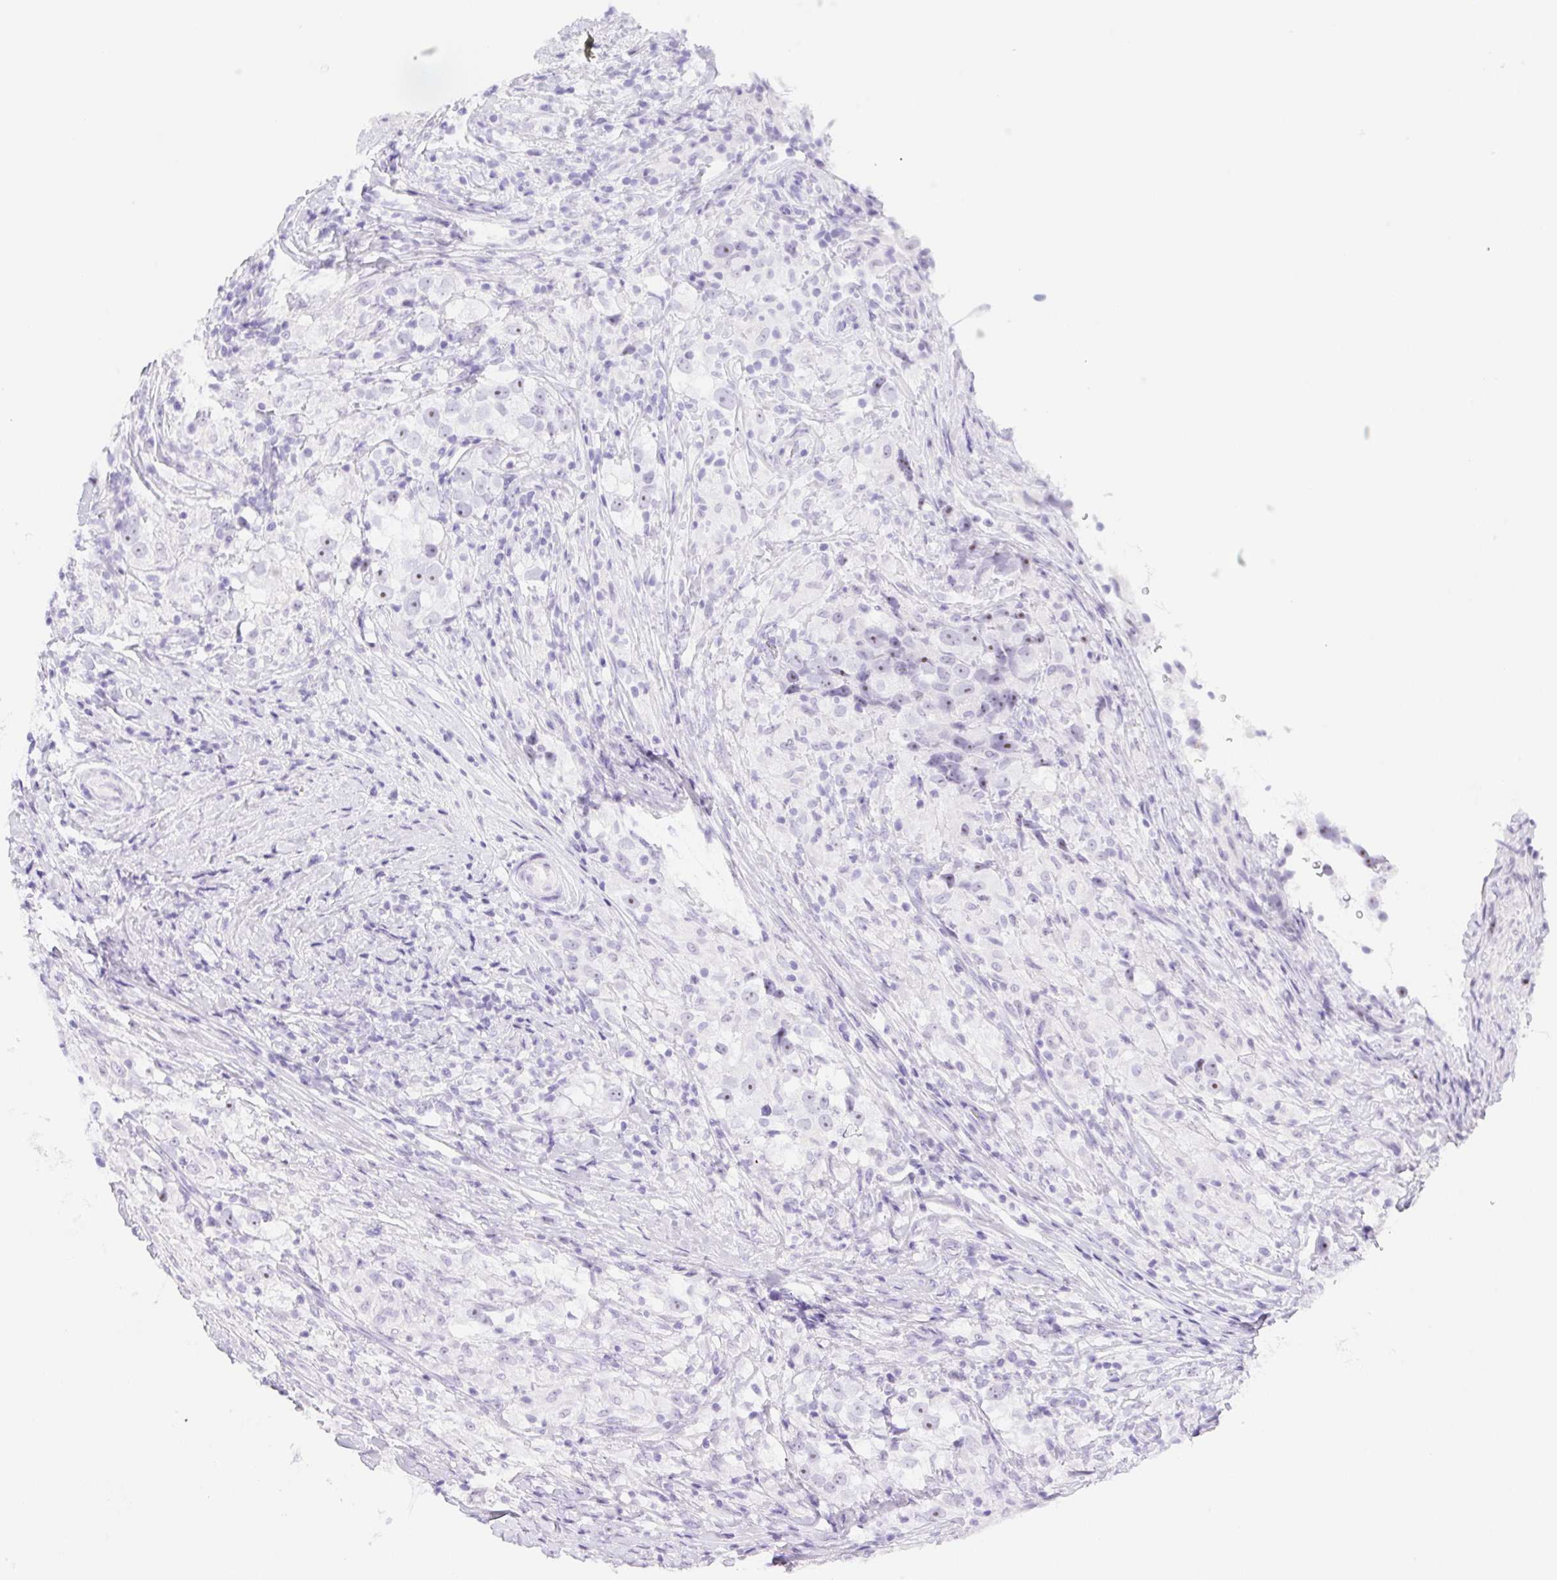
{"staining": {"intensity": "moderate", "quantity": "<25%", "location": "nuclear"}, "tissue": "testis cancer", "cell_type": "Tumor cells", "image_type": "cancer", "snomed": [{"axis": "morphology", "description": "Seminoma, NOS"}, {"axis": "topography", "description": "Testis"}], "caption": "Protein staining demonstrates moderate nuclear positivity in about <25% of tumor cells in testis cancer.", "gene": "ST8SIA3", "patient": {"sex": "male", "age": 46}}